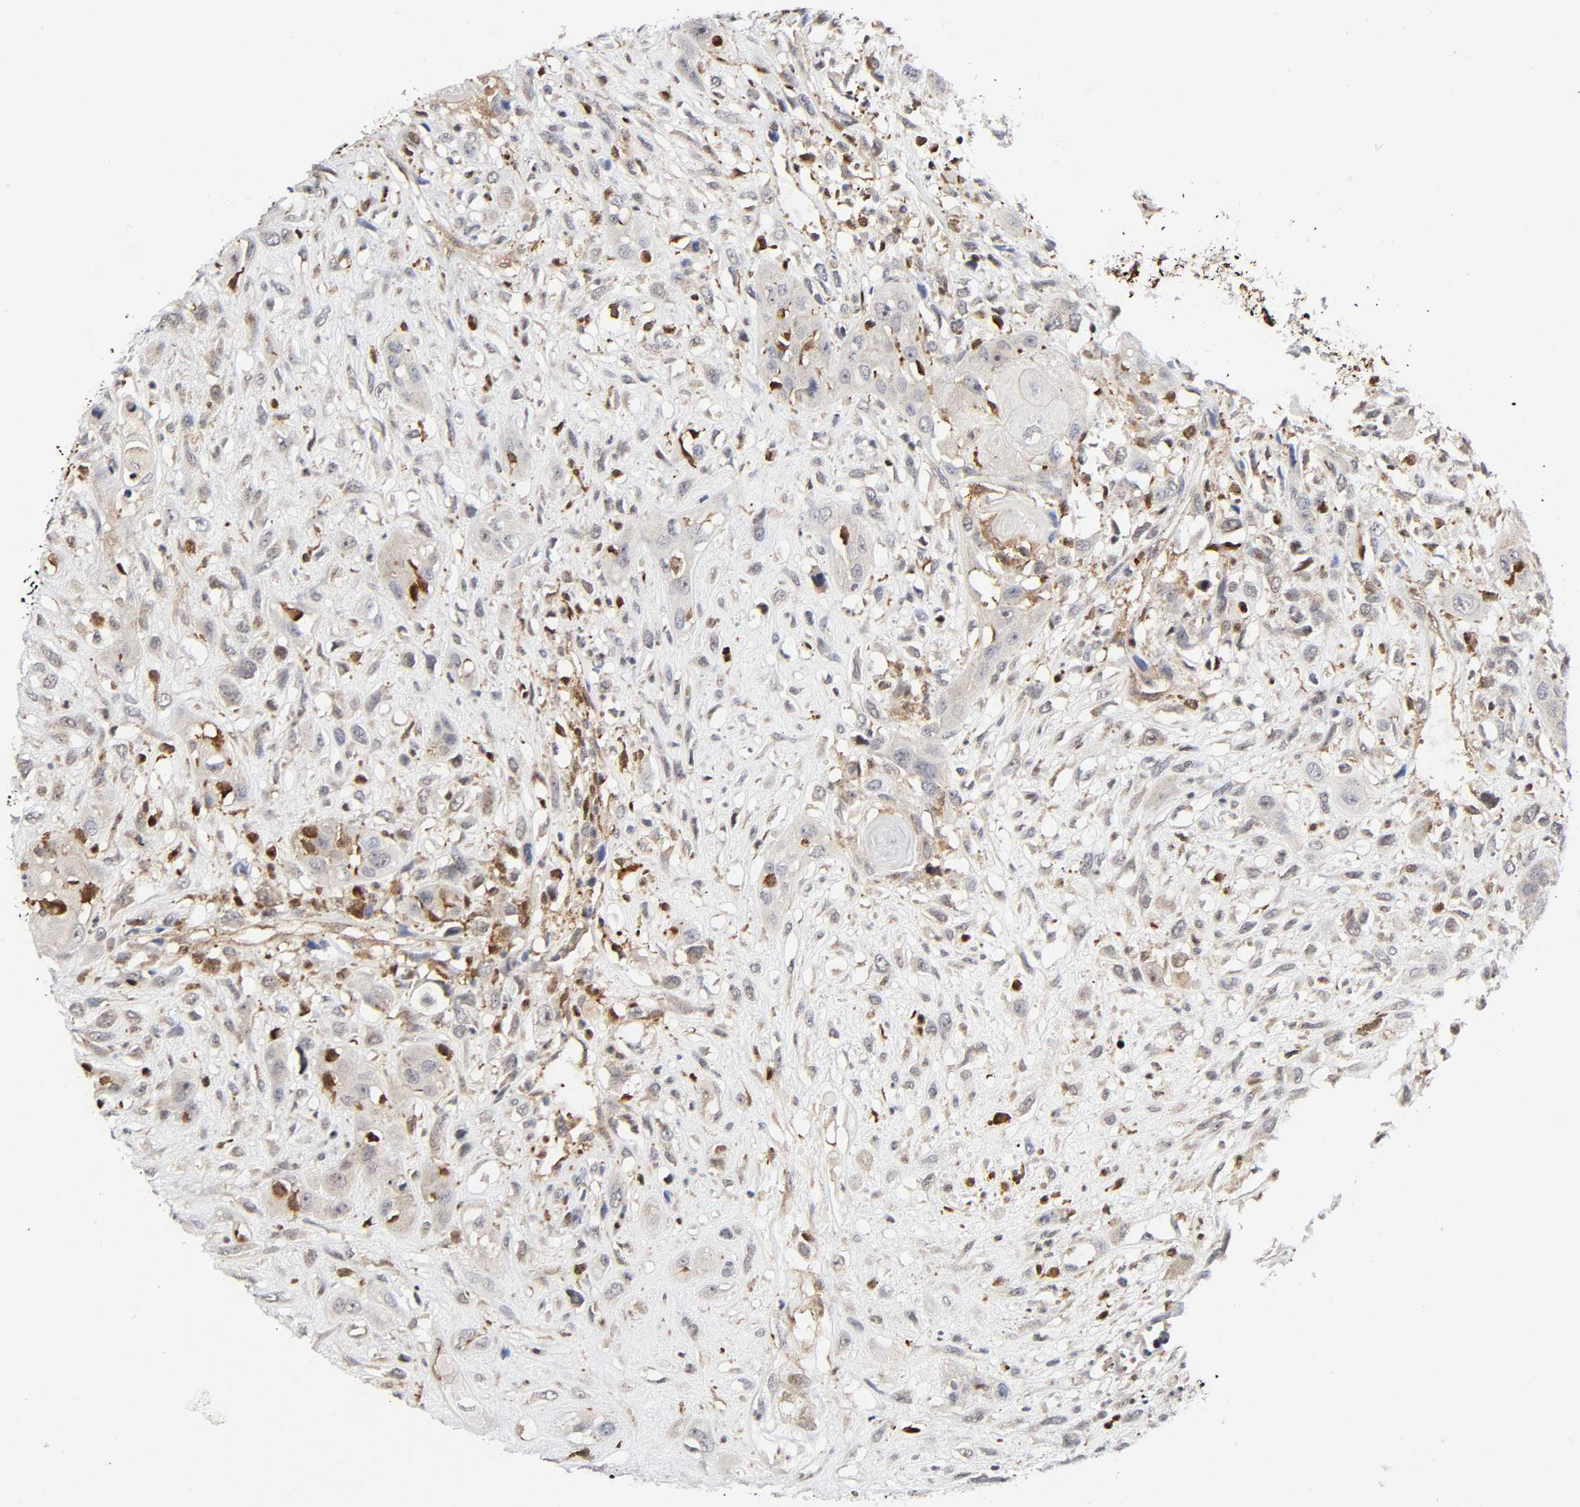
{"staining": {"intensity": "negative", "quantity": "none", "location": "none"}, "tissue": "head and neck cancer", "cell_type": "Tumor cells", "image_type": "cancer", "snomed": [{"axis": "morphology", "description": "Necrosis, NOS"}, {"axis": "morphology", "description": "Neoplasm, malignant, NOS"}, {"axis": "topography", "description": "Salivary gland"}, {"axis": "topography", "description": "Head-Neck"}], "caption": "Tumor cells show no significant positivity in head and neck cancer.", "gene": "MAPK1", "patient": {"sex": "male", "age": 43}}